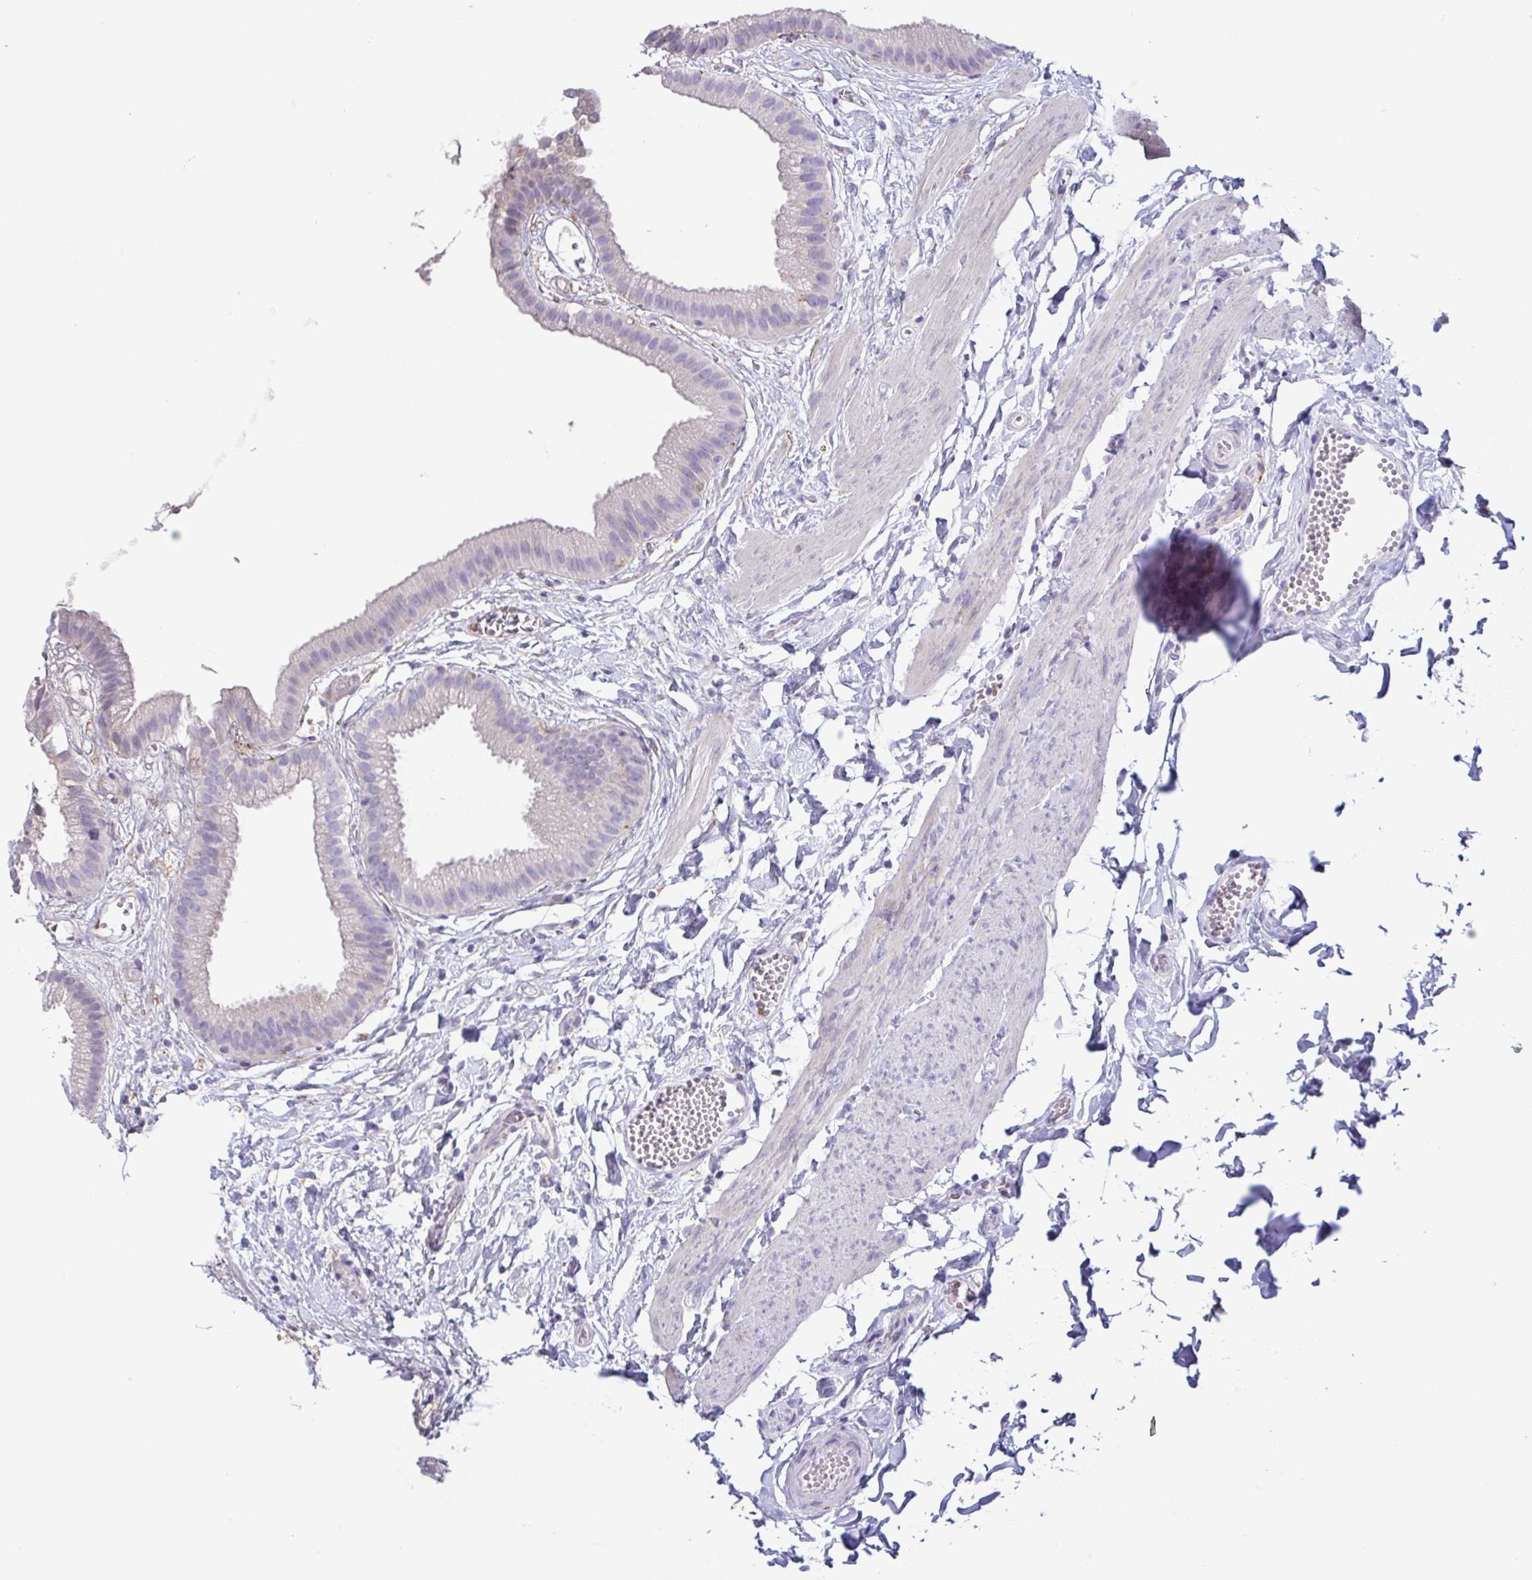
{"staining": {"intensity": "negative", "quantity": "none", "location": "none"}, "tissue": "gallbladder", "cell_type": "Glandular cells", "image_type": "normal", "snomed": [{"axis": "morphology", "description": "Normal tissue, NOS"}, {"axis": "topography", "description": "Gallbladder"}], "caption": "An immunohistochemistry image of unremarkable gallbladder is shown. There is no staining in glandular cells of gallbladder.", "gene": "ATP6V1G2", "patient": {"sex": "female", "age": 63}}